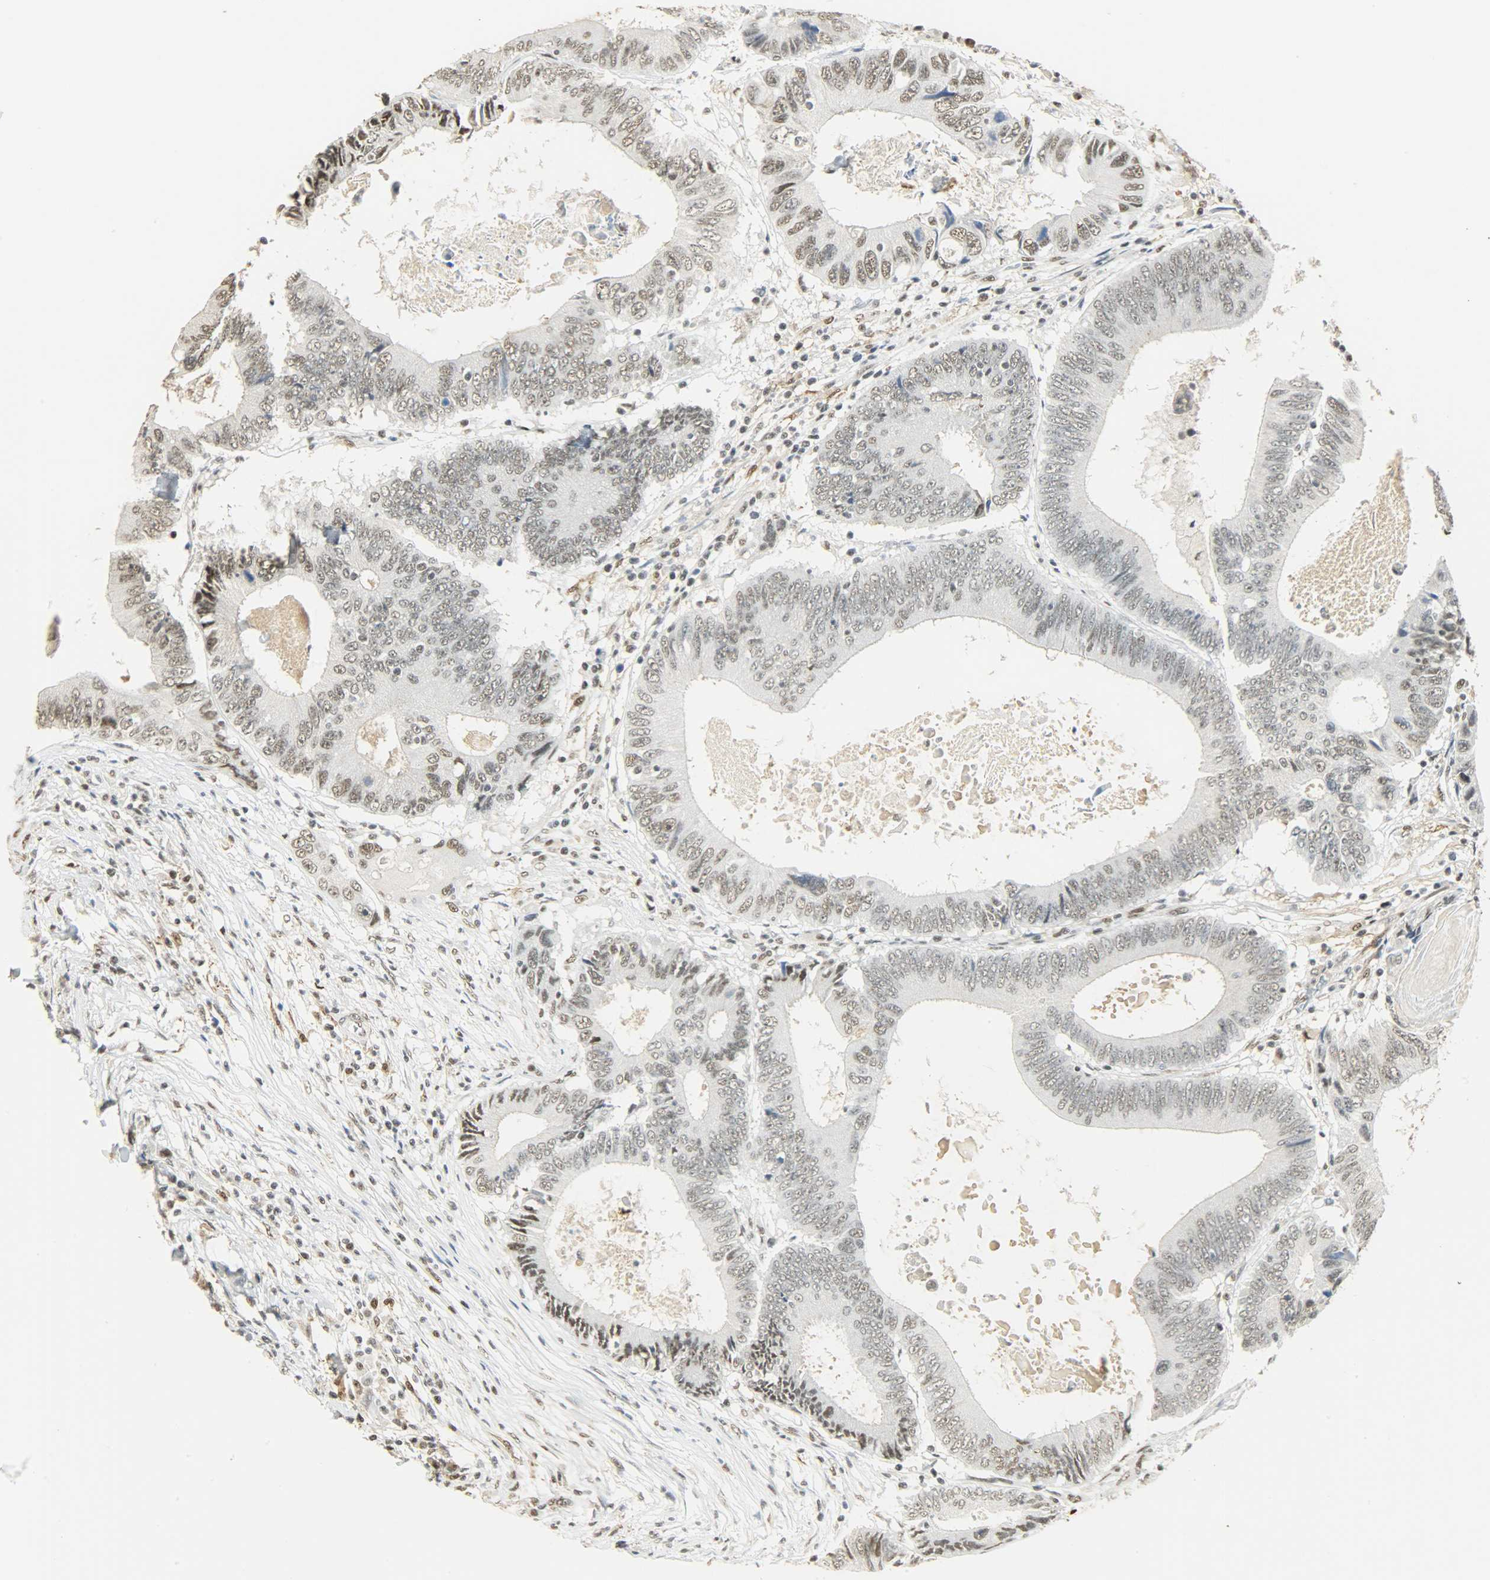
{"staining": {"intensity": "weak", "quantity": ">75%", "location": "nuclear"}, "tissue": "colorectal cancer", "cell_type": "Tumor cells", "image_type": "cancer", "snomed": [{"axis": "morphology", "description": "Adenocarcinoma, NOS"}, {"axis": "topography", "description": "Colon"}], "caption": "Tumor cells demonstrate low levels of weak nuclear staining in about >75% of cells in adenocarcinoma (colorectal).", "gene": "NGFR", "patient": {"sex": "female", "age": 78}}